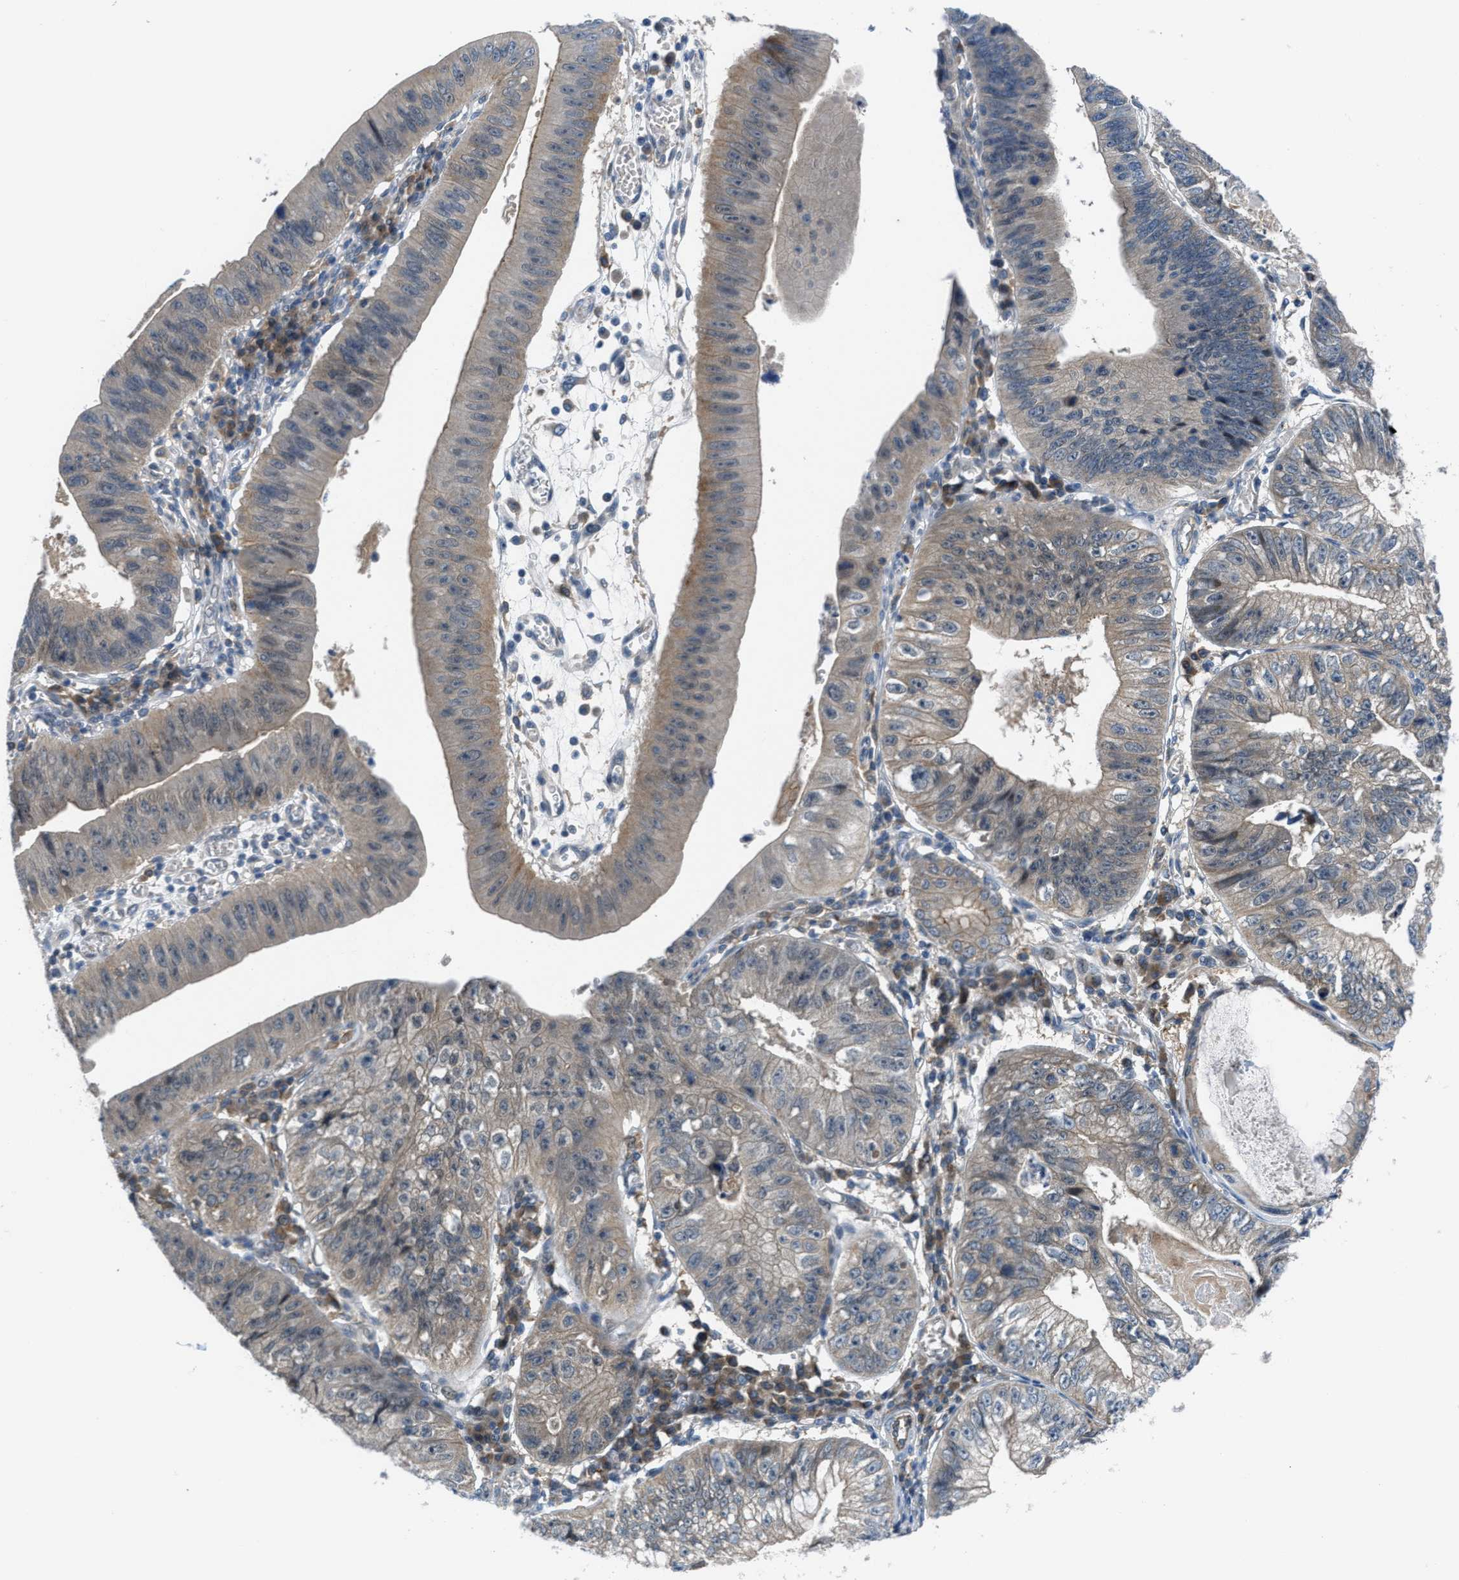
{"staining": {"intensity": "moderate", "quantity": "<25%", "location": "cytoplasmic/membranous"}, "tissue": "stomach cancer", "cell_type": "Tumor cells", "image_type": "cancer", "snomed": [{"axis": "morphology", "description": "Adenocarcinoma, NOS"}, {"axis": "topography", "description": "Stomach"}], "caption": "Immunohistochemistry (DAB (3,3'-diaminobenzidine)) staining of human stomach cancer displays moderate cytoplasmic/membranous protein positivity in about <25% of tumor cells.", "gene": "BAZ2B", "patient": {"sex": "male", "age": 59}}